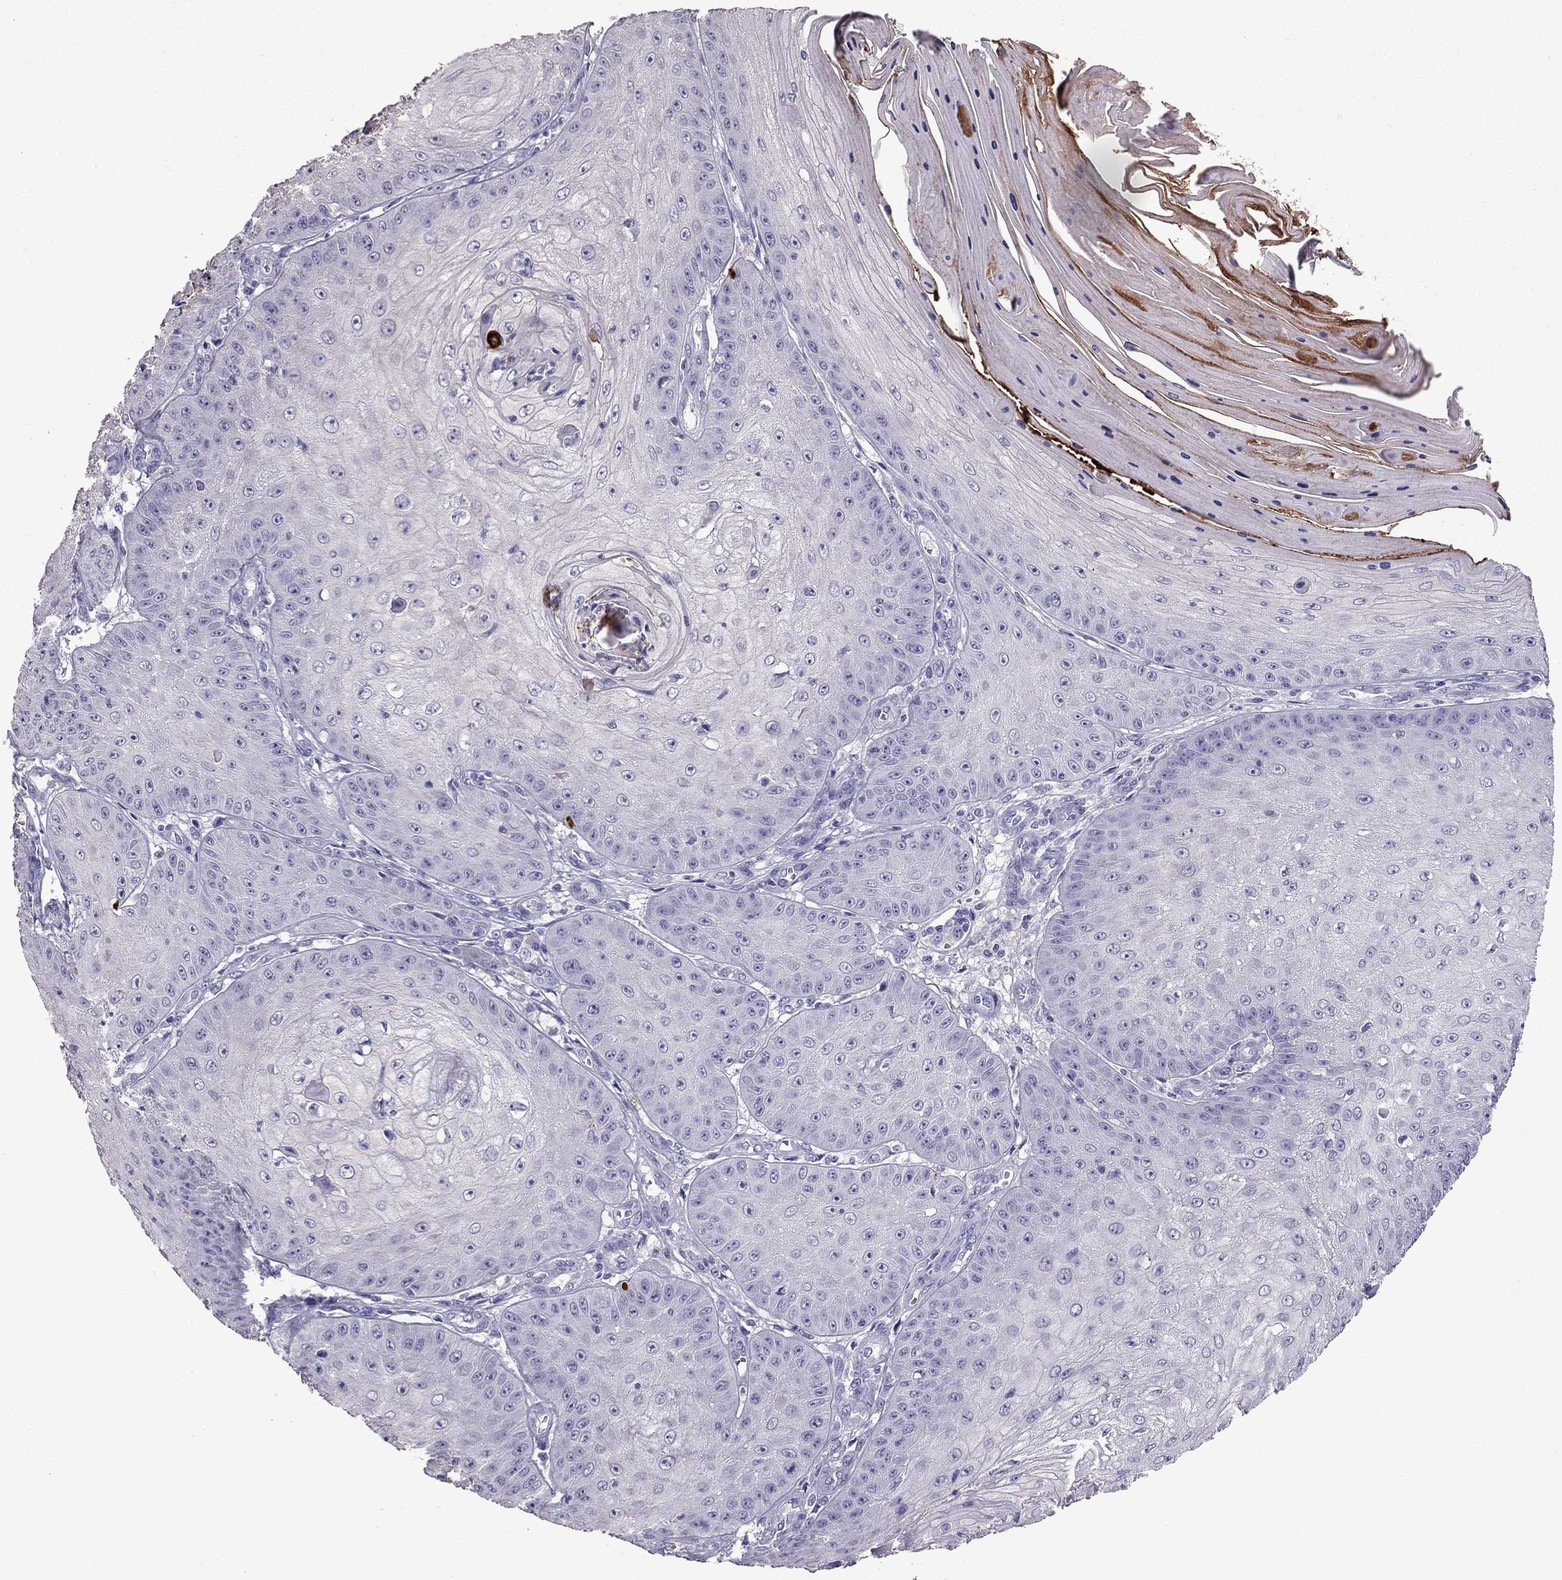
{"staining": {"intensity": "negative", "quantity": "none", "location": "none"}, "tissue": "skin cancer", "cell_type": "Tumor cells", "image_type": "cancer", "snomed": [{"axis": "morphology", "description": "Squamous cell carcinoma, NOS"}, {"axis": "topography", "description": "Skin"}], "caption": "Tumor cells are negative for protein expression in human skin squamous cell carcinoma.", "gene": "SCG5", "patient": {"sex": "male", "age": 70}}